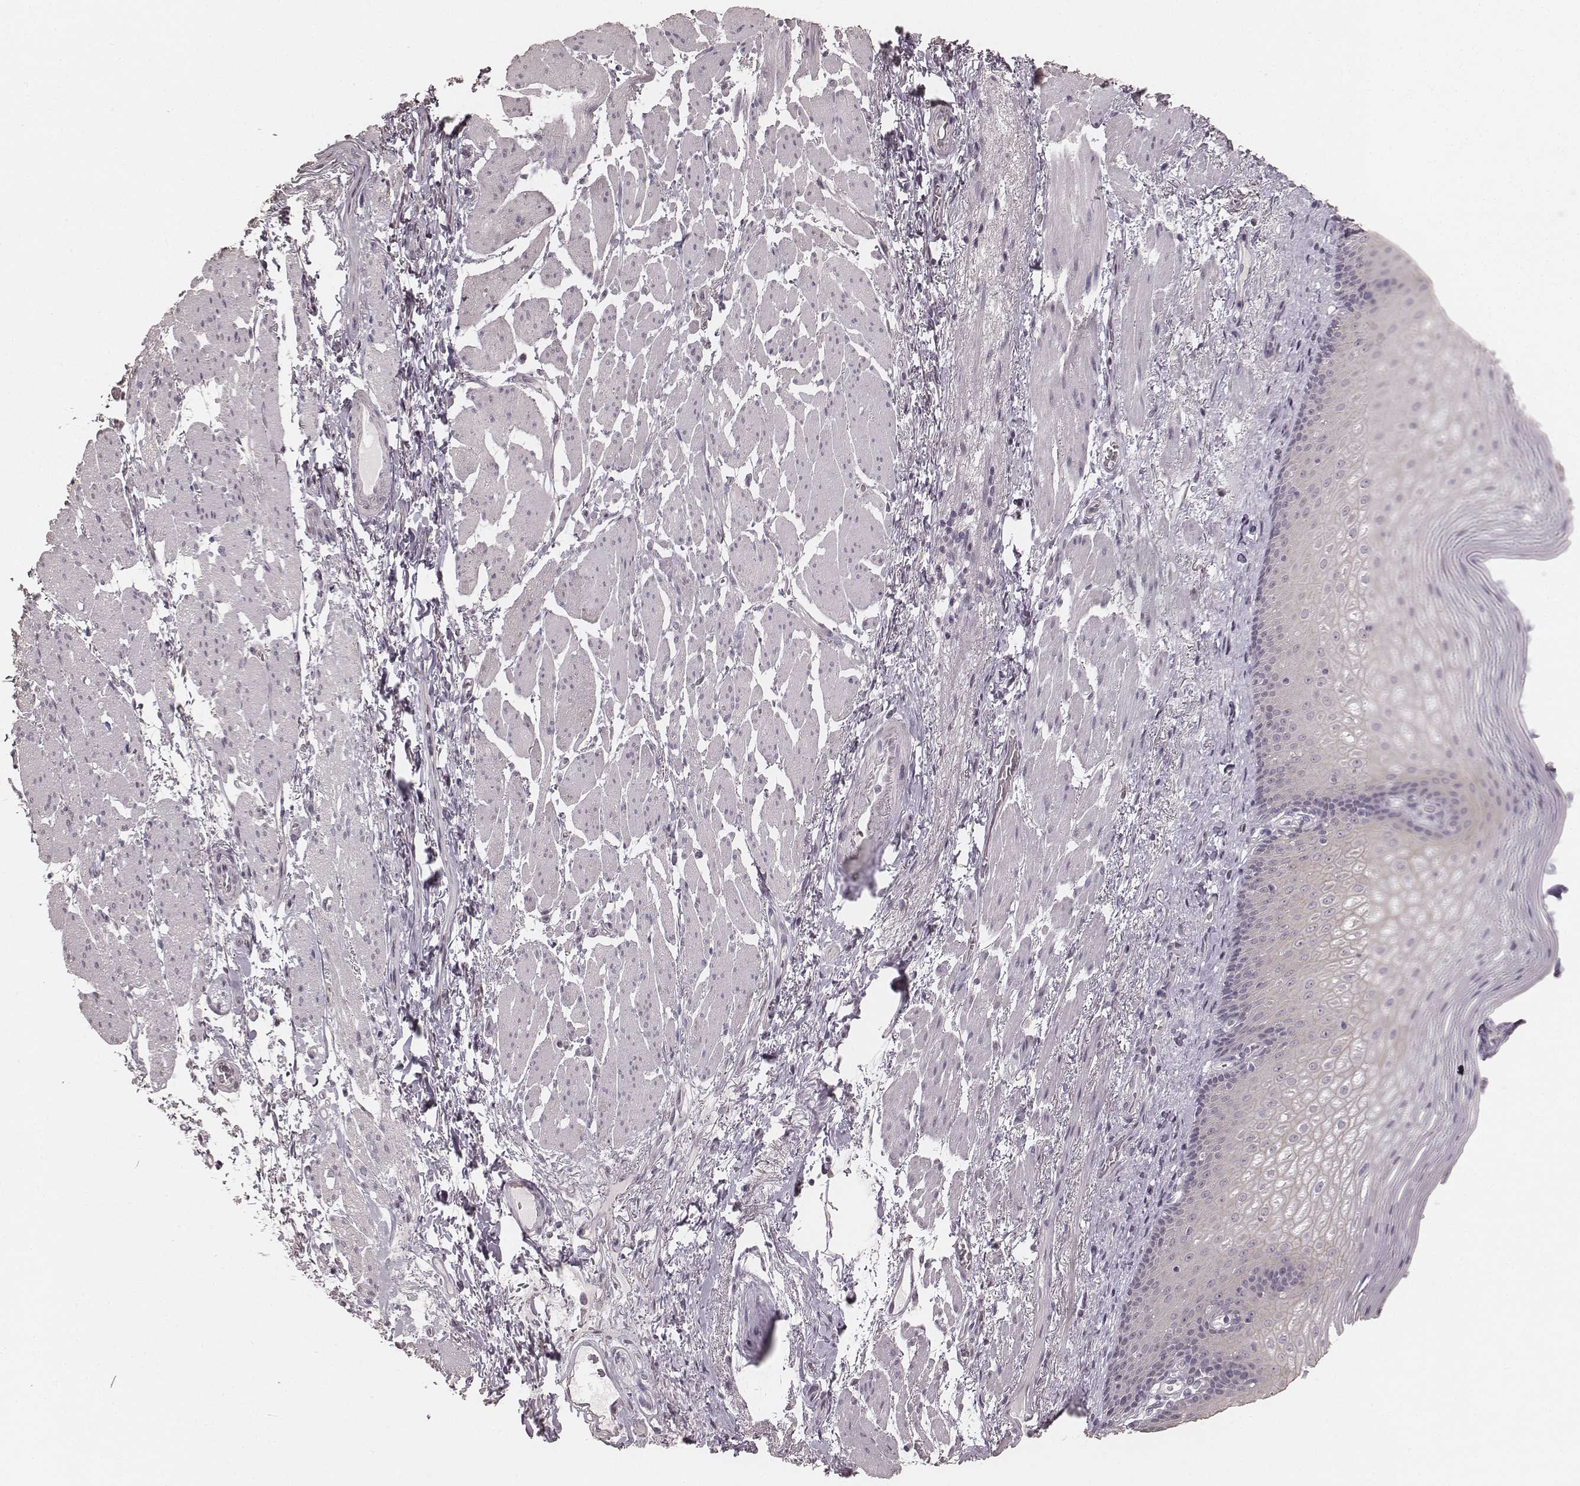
{"staining": {"intensity": "moderate", "quantity": "<25%", "location": "cytoplasmic/membranous"}, "tissue": "esophagus", "cell_type": "Squamous epithelial cells", "image_type": "normal", "snomed": [{"axis": "morphology", "description": "Normal tissue, NOS"}, {"axis": "topography", "description": "Esophagus"}], "caption": "IHC (DAB (3,3'-diaminobenzidine)) staining of normal esophagus exhibits moderate cytoplasmic/membranous protein staining in about <25% of squamous epithelial cells.", "gene": "LY6K", "patient": {"sex": "male", "age": 76}}